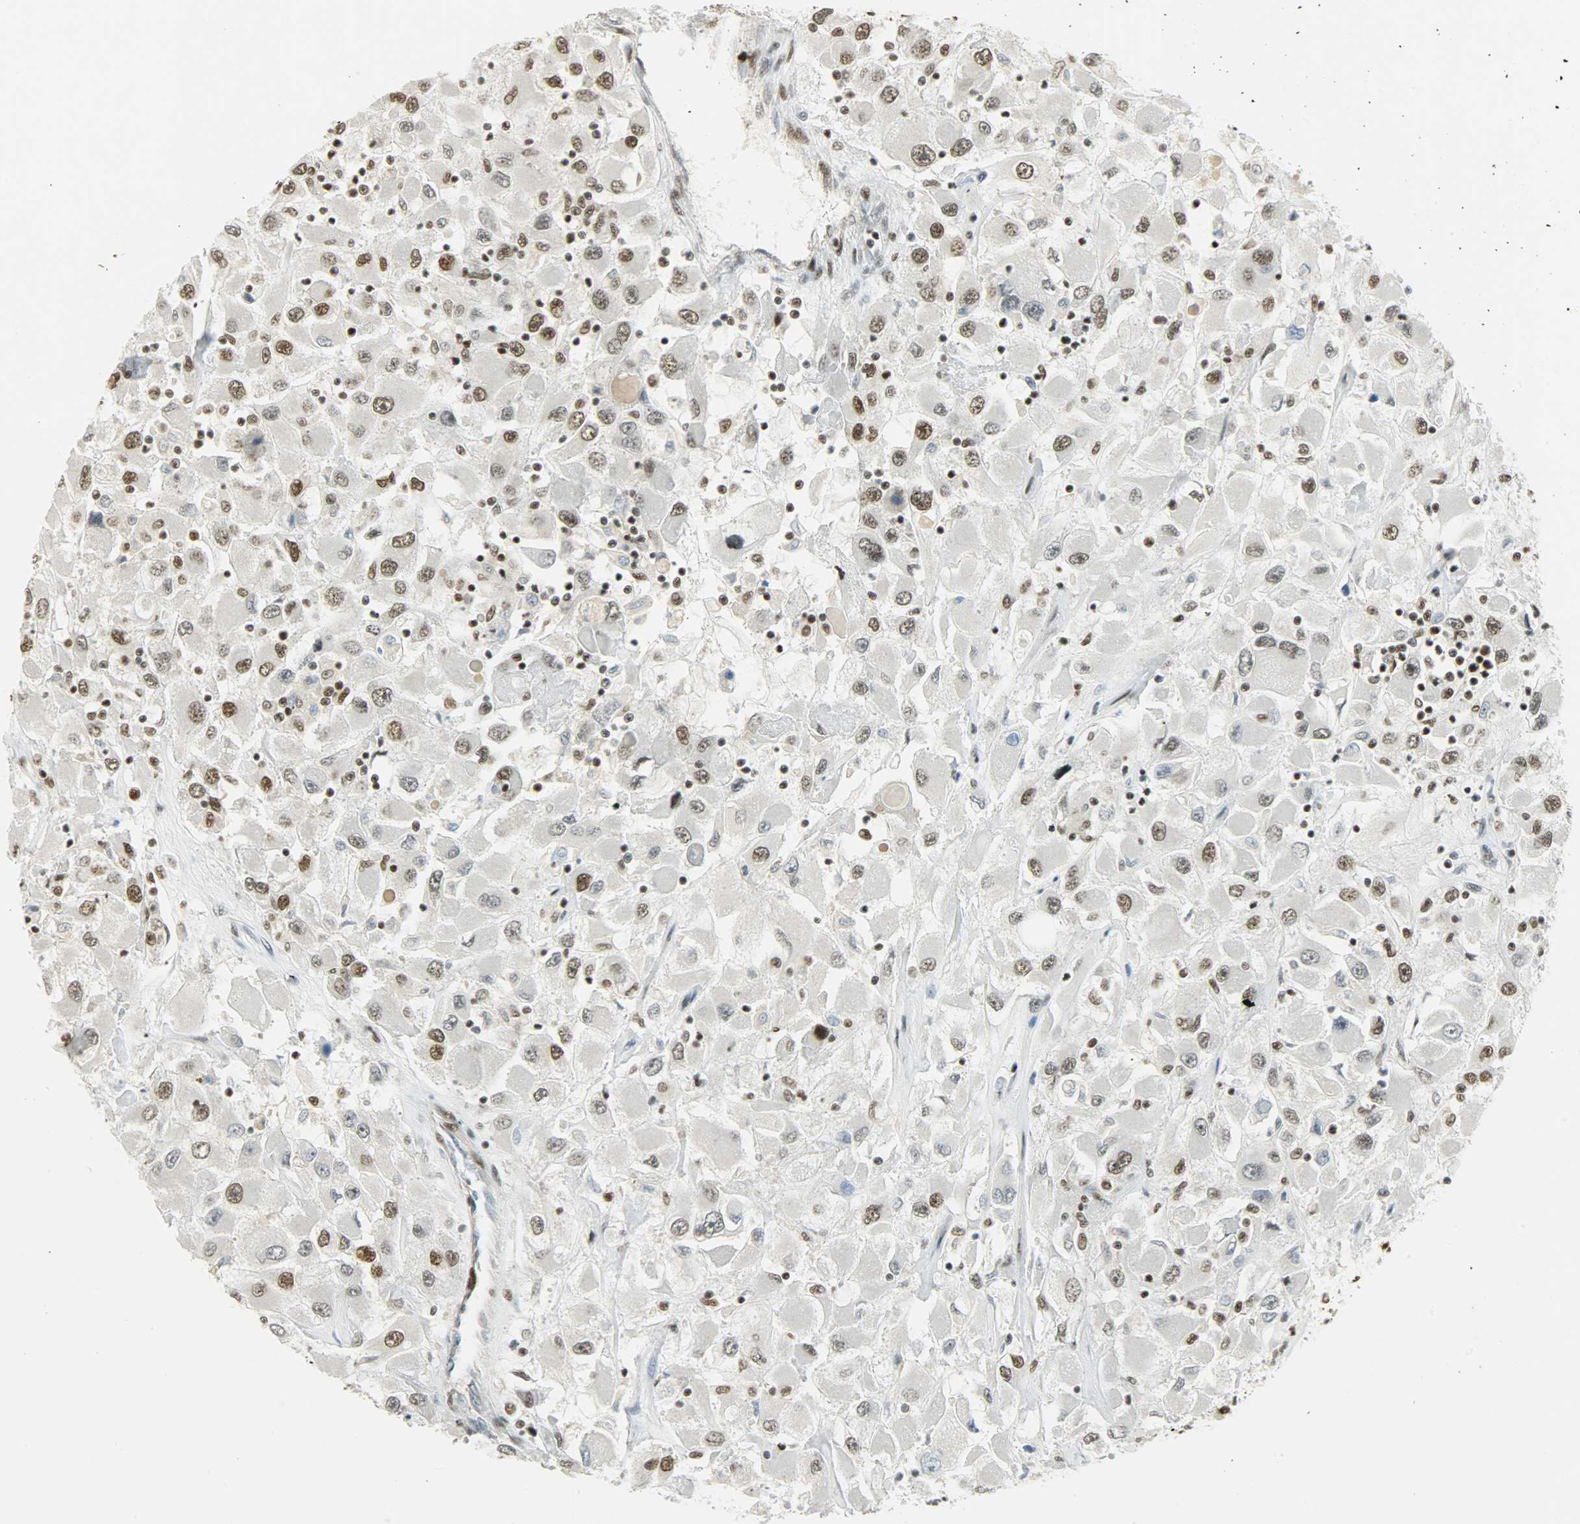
{"staining": {"intensity": "strong", "quantity": ">75%", "location": "nuclear"}, "tissue": "renal cancer", "cell_type": "Tumor cells", "image_type": "cancer", "snomed": [{"axis": "morphology", "description": "Adenocarcinoma, NOS"}, {"axis": "topography", "description": "Kidney"}], "caption": "Strong nuclear staining for a protein is appreciated in approximately >75% of tumor cells of adenocarcinoma (renal) using IHC.", "gene": "SUGP1", "patient": {"sex": "female", "age": 52}}